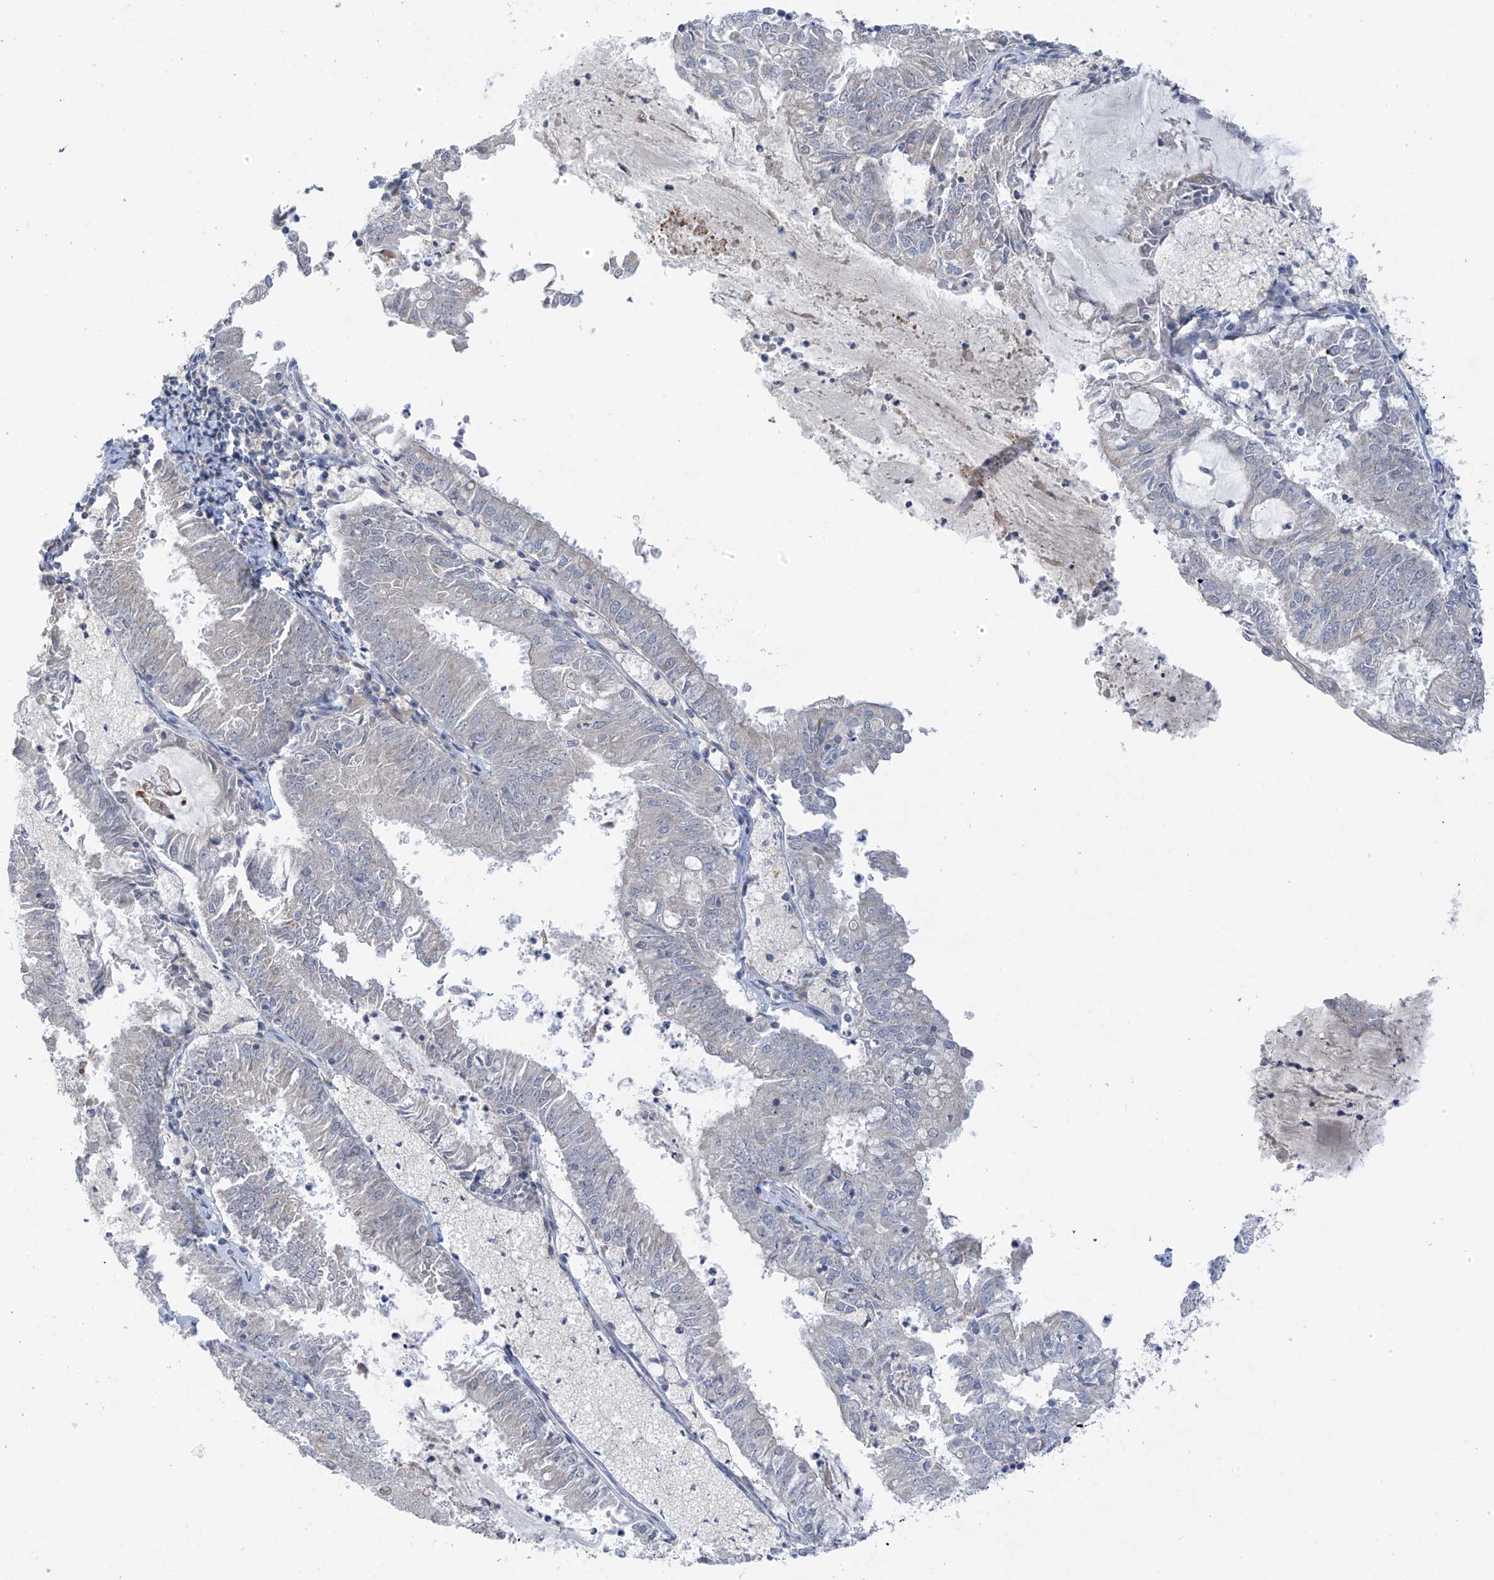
{"staining": {"intensity": "negative", "quantity": "none", "location": "none"}, "tissue": "endometrial cancer", "cell_type": "Tumor cells", "image_type": "cancer", "snomed": [{"axis": "morphology", "description": "Adenocarcinoma, NOS"}, {"axis": "topography", "description": "Endometrium"}], "caption": "Immunohistochemical staining of endometrial cancer demonstrates no significant positivity in tumor cells.", "gene": "ZNF641", "patient": {"sex": "female", "age": 57}}